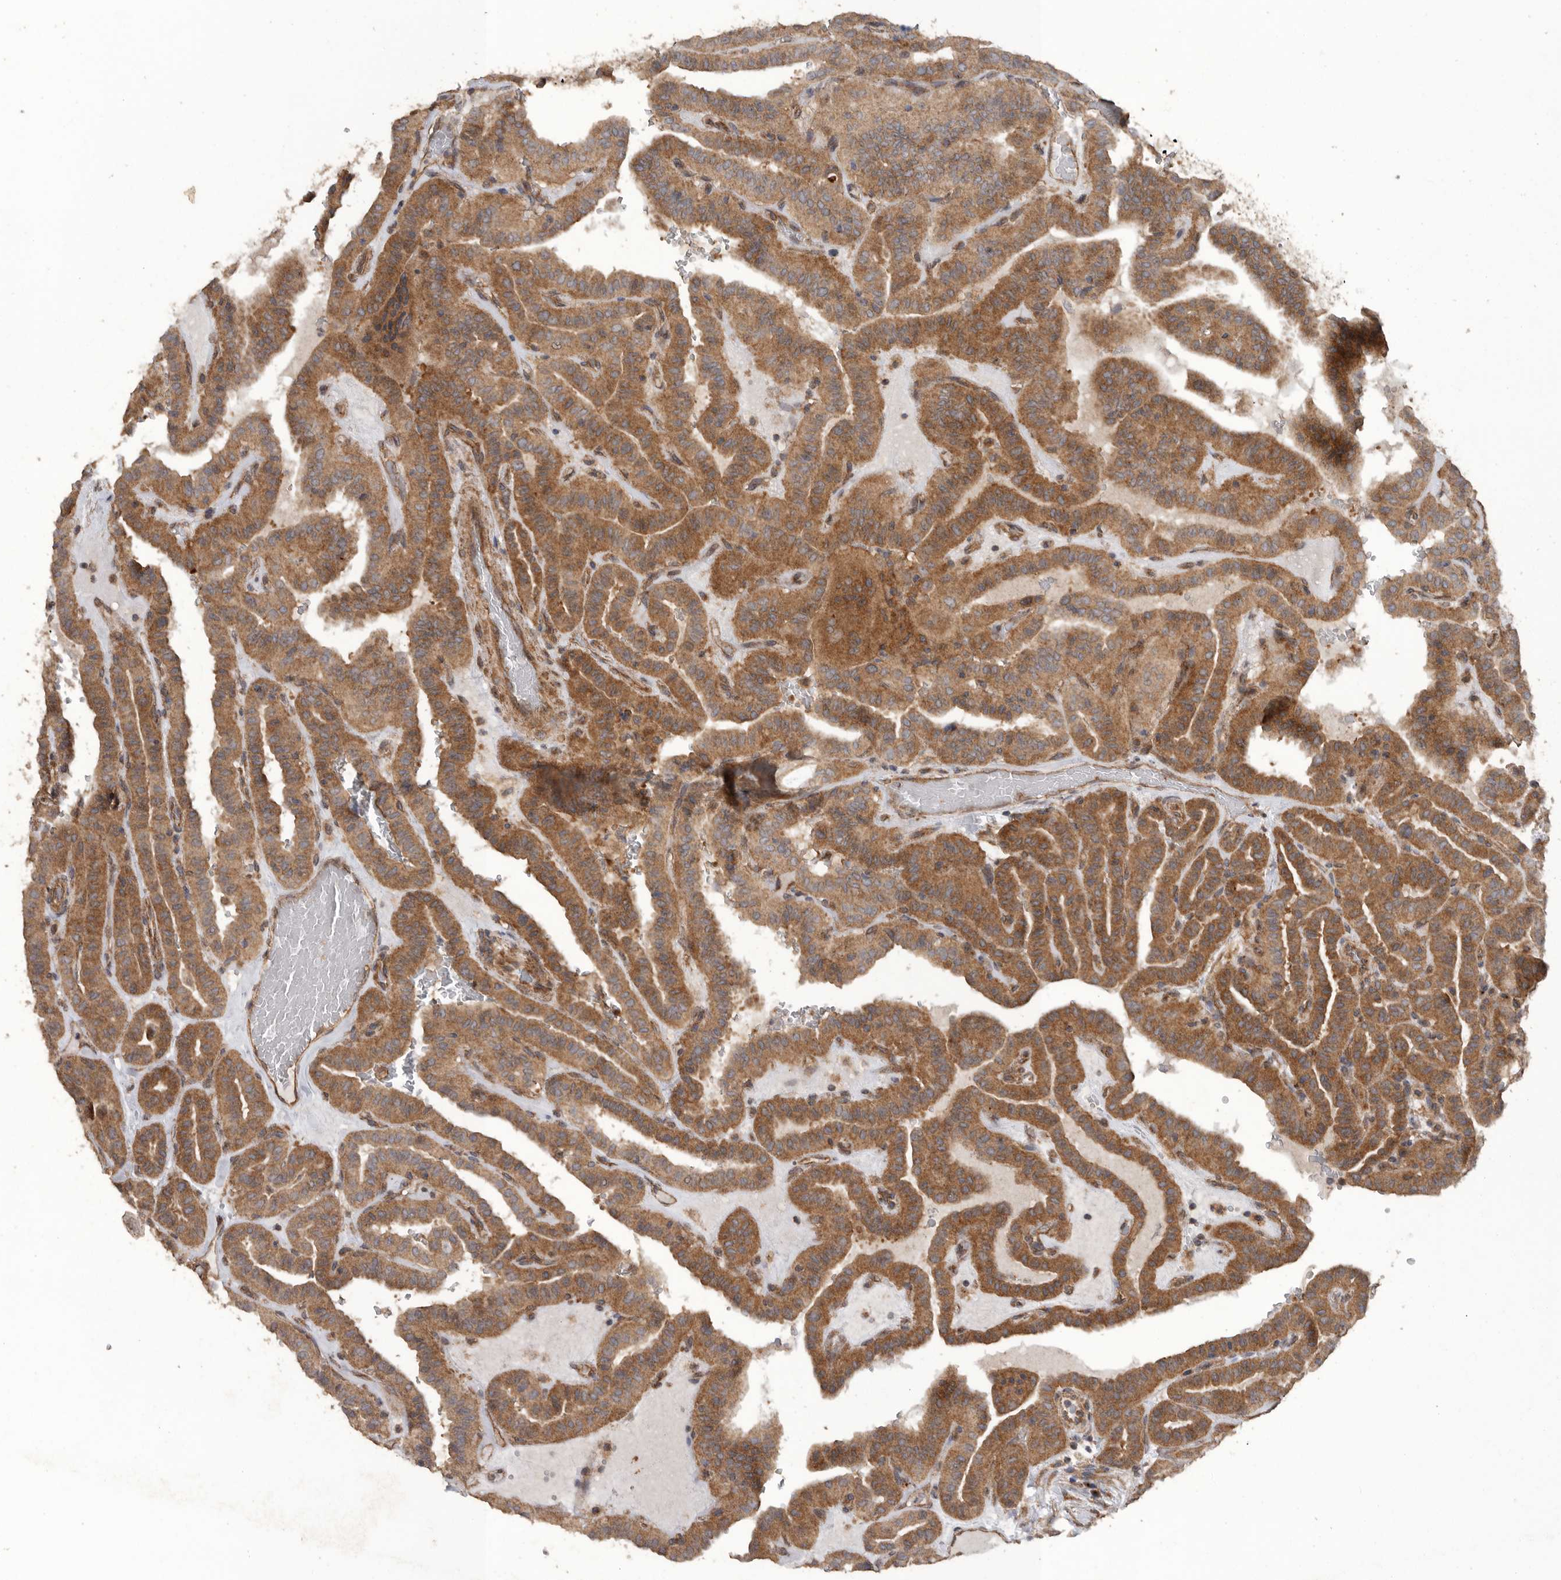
{"staining": {"intensity": "moderate", "quantity": ">75%", "location": "cytoplasmic/membranous"}, "tissue": "thyroid cancer", "cell_type": "Tumor cells", "image_type": "cancer", "snomed": [{"axis": "morphology", "description": "Papillary adenocarcinoma, NOS"}, {"axis": "topography", "description": "Thyroid gland"}], "caption": "Human papillary adenocarcinoma (thyroid) stained with a brown dye displays moderate cytoplasmic/membranous positive staining in approximately >75% of tumor cells.", "gene": "PODXL2", "patient": {"sex": "male", "age": 77}}